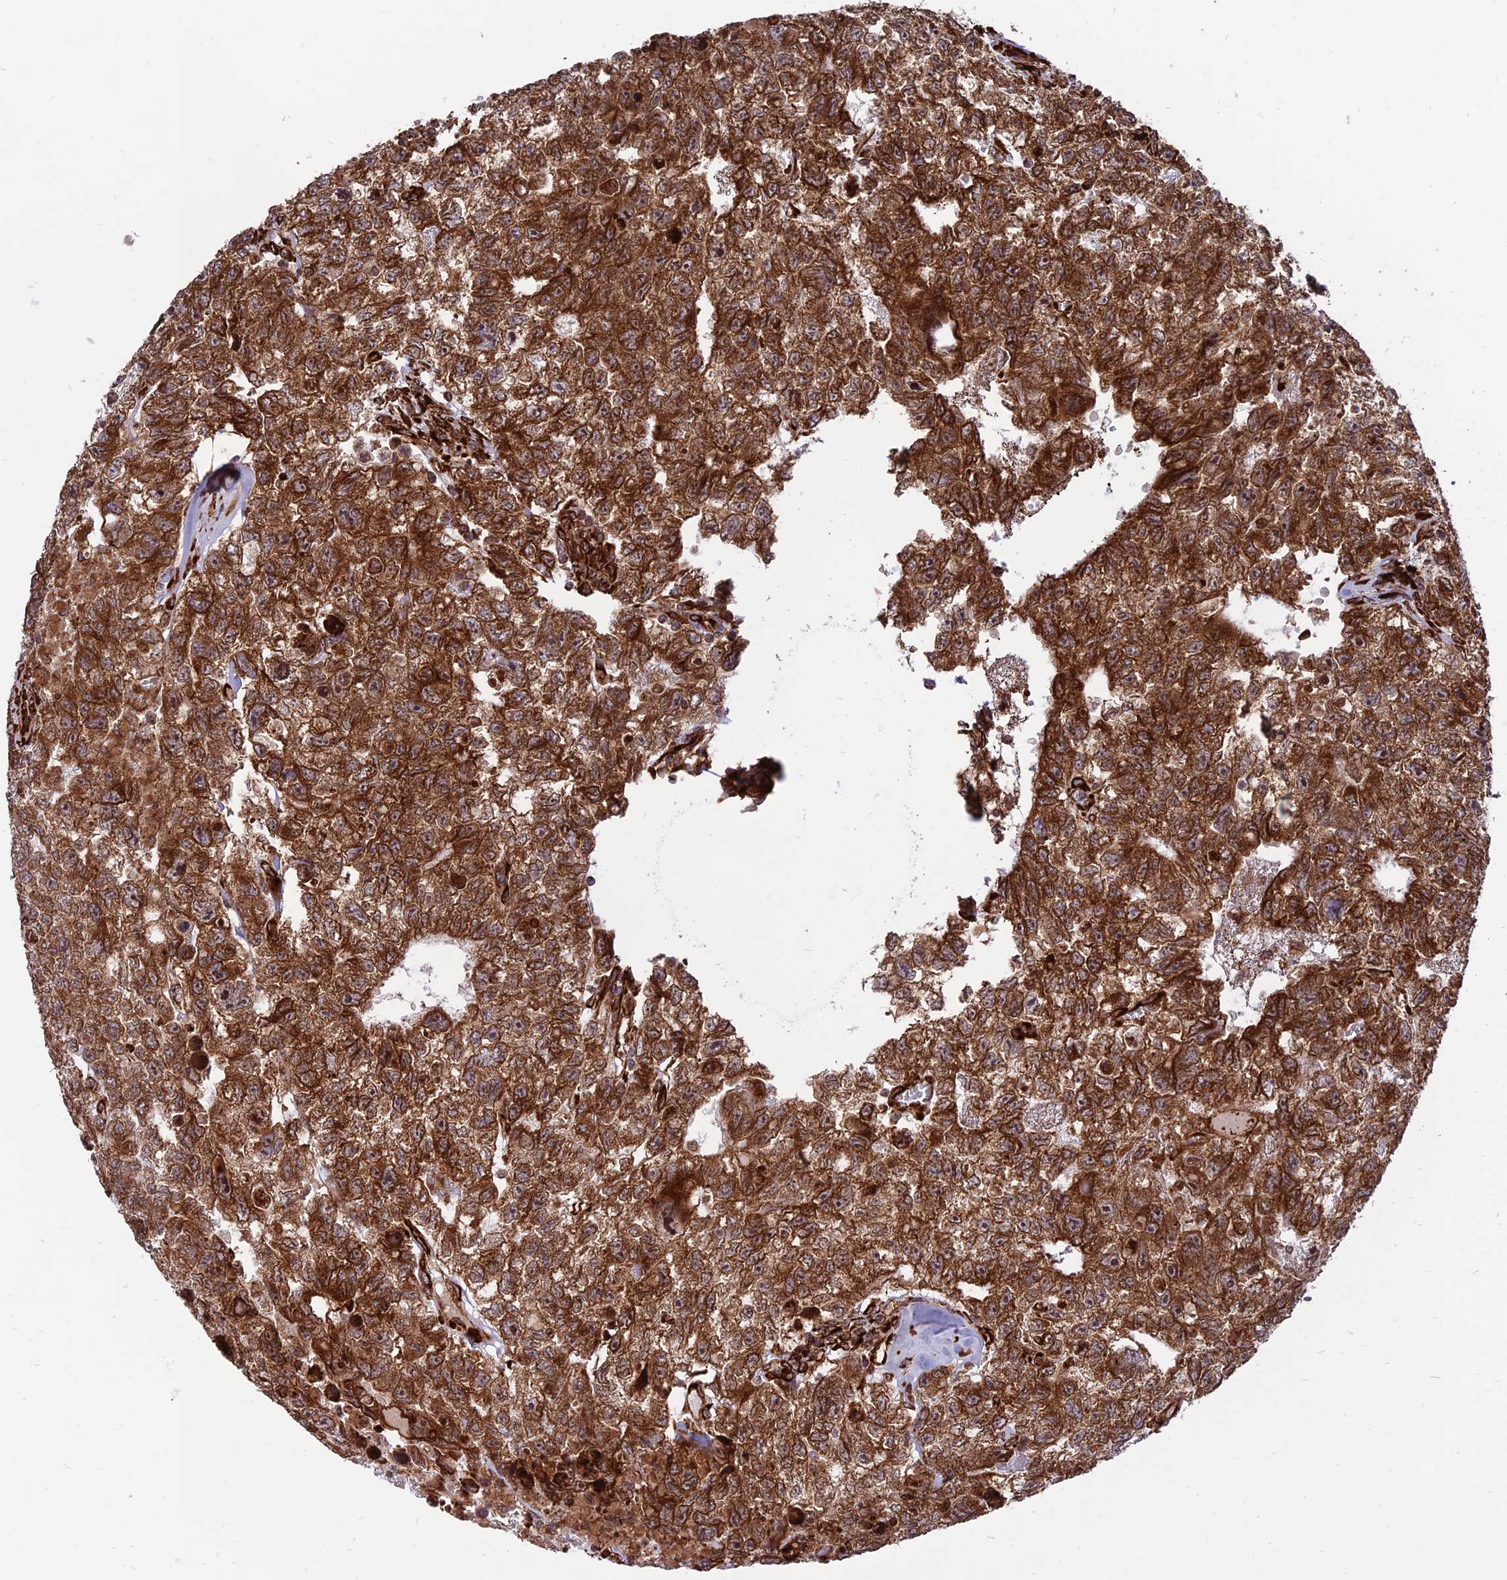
{"staining": {"intensity": "strong", "quantity": ">75%", "location": "cytoplasmic/membranous,nuclear"}, "tissue": "testis cancer", "cell_type": "Tumor cells", "image_type": "cancer", "snomed": [{"axis": "morphology", "description": "Carcinoma, Embryonal, NOS"}, {"axis": "topography", "description": "Testis"}], "caption": "This micrograph reveals immunohistochemistry (IHC) staining of testis cancer (embryonal carcinoma), with high strong cytoplasmic/membranous and nuclear positivity in approximately >75% of tumor cells.", "gene": "CRTAP", "patient": {"sex": "male", "age": 26}}